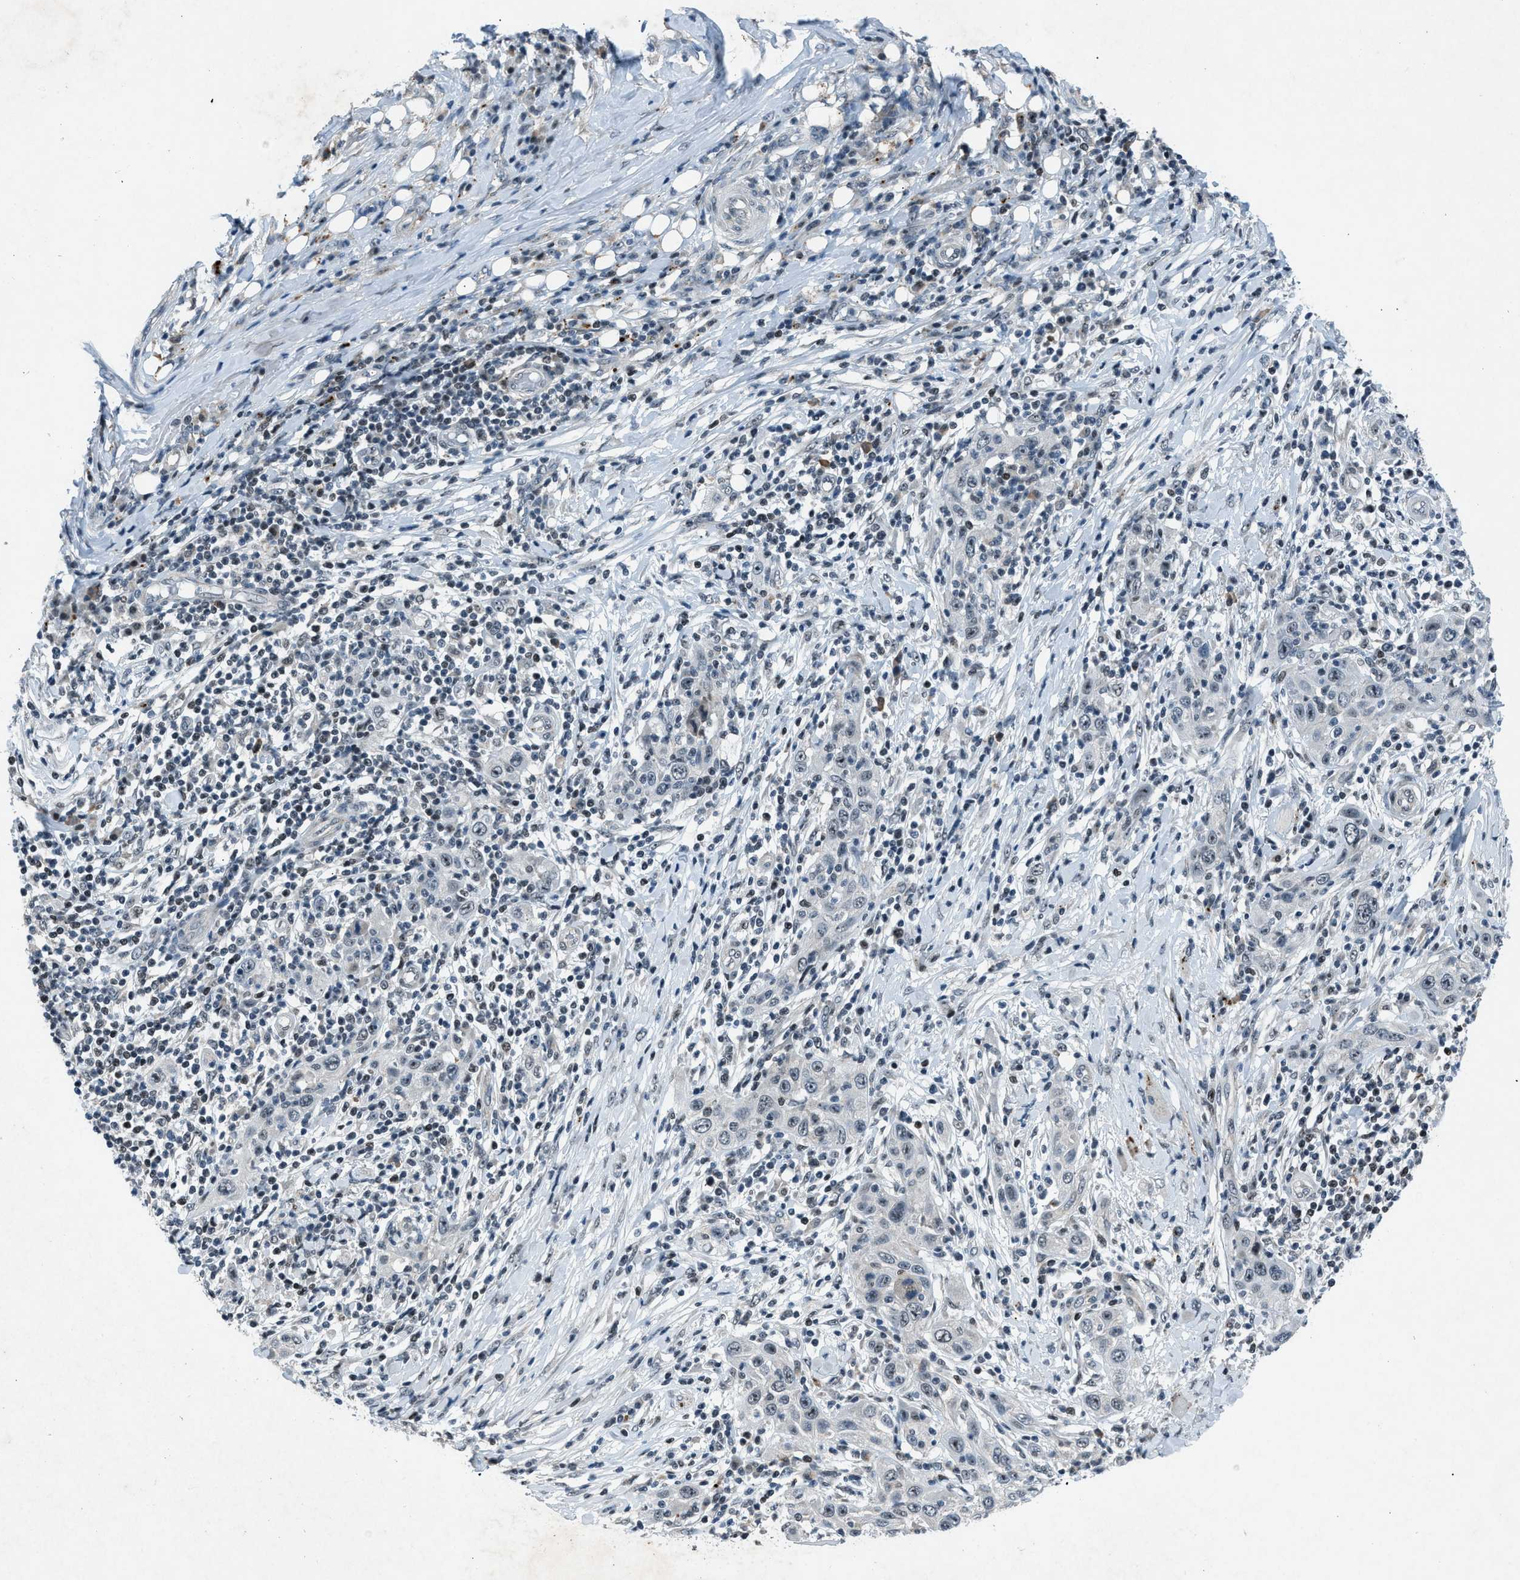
{"staining": {"intensity": "negative", "quantity": "none", "location": "none"}, "tissue": "skin cancer", "cell_type": "Tumor cells", "image_type": "cancer", "snomed": [{"axis": "morphology", "description": "Squamous cell carcinoma, NOS"}, {"axis": "topography", "description": "Skin"}], "caption": "Histopathology image shows no protein positivity in tumor cells of skin squamous cell carcinoma tissue.", "gene": "ADCY1", "patient": {"sex": "female", "age": 88}}